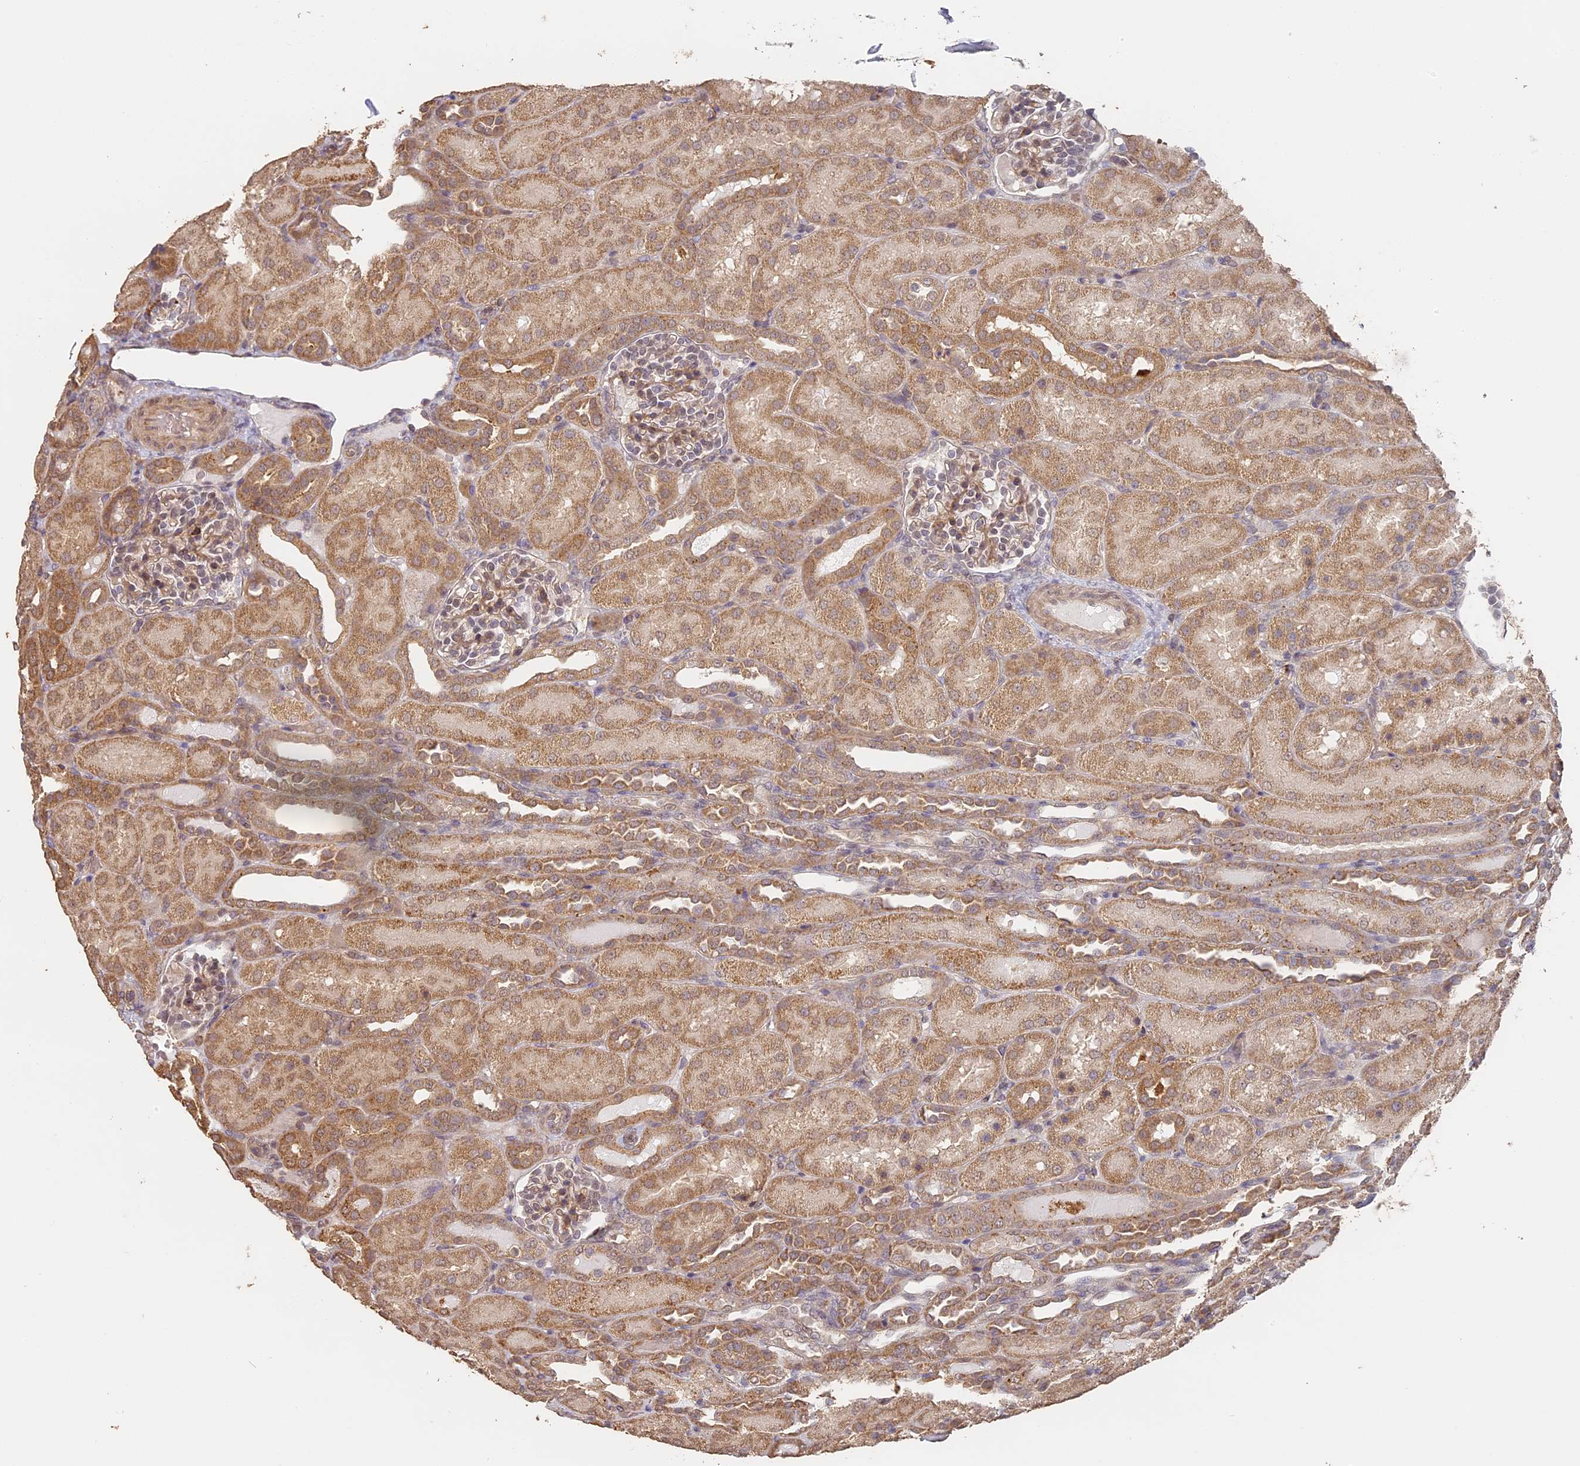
{"staining": {"intensity": "moderate", "quantity": "25%-75%", "location": "cytoplasmic/membranous"}, "tissue": "kidney", "cell_type": "Cells in glomeruli", "image_type": "normal", "snomed": [{"axis": "morphology", "description": "Normal tissue, NOS"}, {"axis": "topography", "description": "Kidney"}], "caption": "Immunohistochemistry (IHC) of unremarkable kidney shows medium levels of moderate cytoplasmic/membranous positivity in approximately 25%-75% of cells in glomeruli.", "gene": "STX16", "patient": {"sex": "male", "age": 1}}